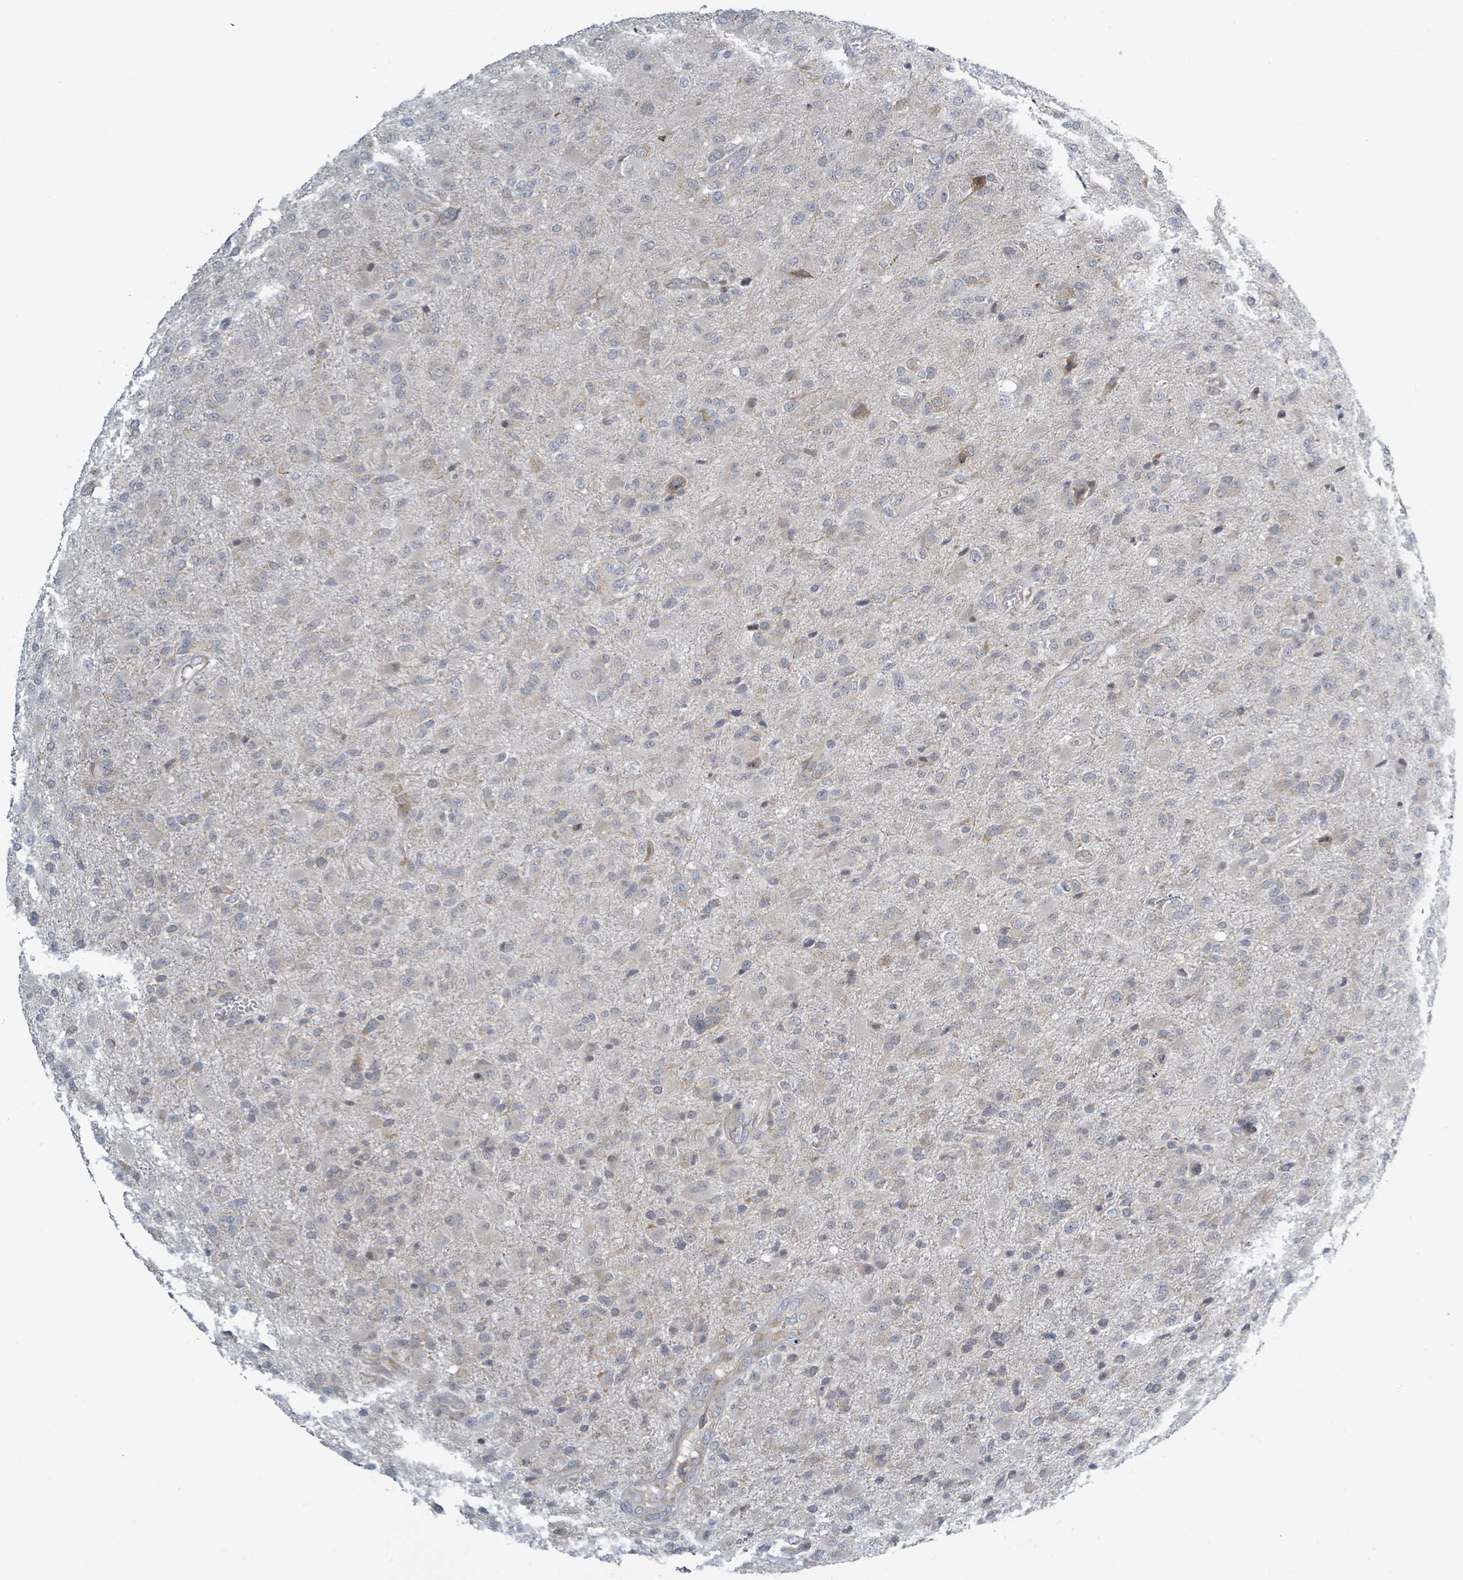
{"staining": {"intensity": "weak", "quantity": "<25%", "location": "cytoplasmic/membranous"}, "tissue": "glioma", "cell_type": "Tumor cells", "image_type": "cancer", "snomed": [{"axis": "morphology", "description": "Glioma, malignant, Low grade"}, {"axis": "topography", "description": "Brain"}], "caption": "A high-resolution image shows immunohistochemistry (IHC) staining of malignant glioma (low-grade), which shows no significant expression in tumor cells.", "gene": "RPL32", "patient": {"sex": "male", "age": 65}}